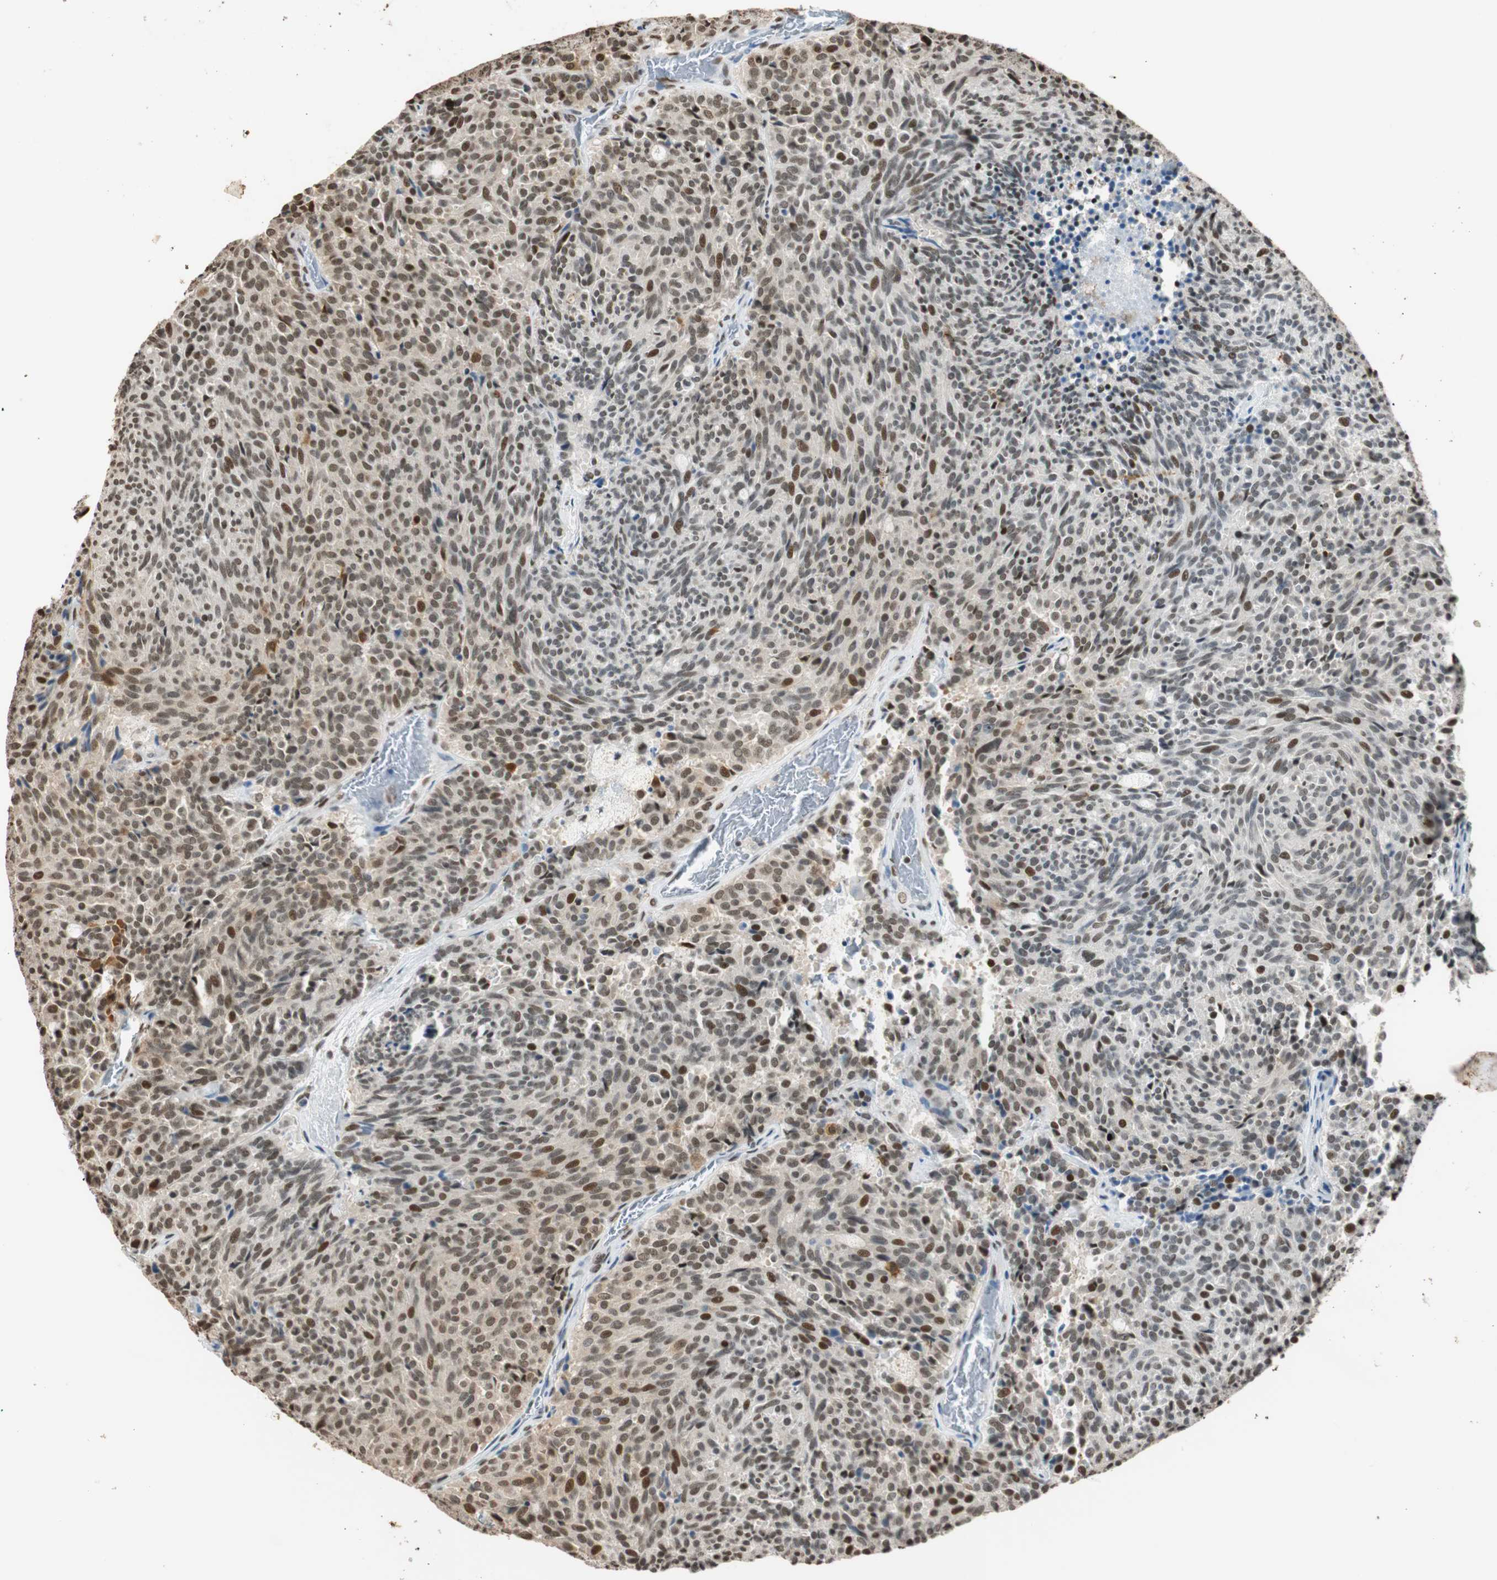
{"staining": {"intensity": "moderate", "quantity": ">75%", "location": "nuclear"}, "tissue": "carcinoid", "cell_type": "Tumor cells", "image_type": "cancer", "snomed": [{"axis": "morphology", "description": "Carcinoid, malignant, NOS"}, {"axis": "topography", "description": "Pancreas"}], "caption": "A photomicrograph of carcinoid (malignant) stained for a protein exhibits moderate nuclear brown staining in tumor cells.", "gene": "FANCG", "patient": {"sex": "female", "age": 54}}